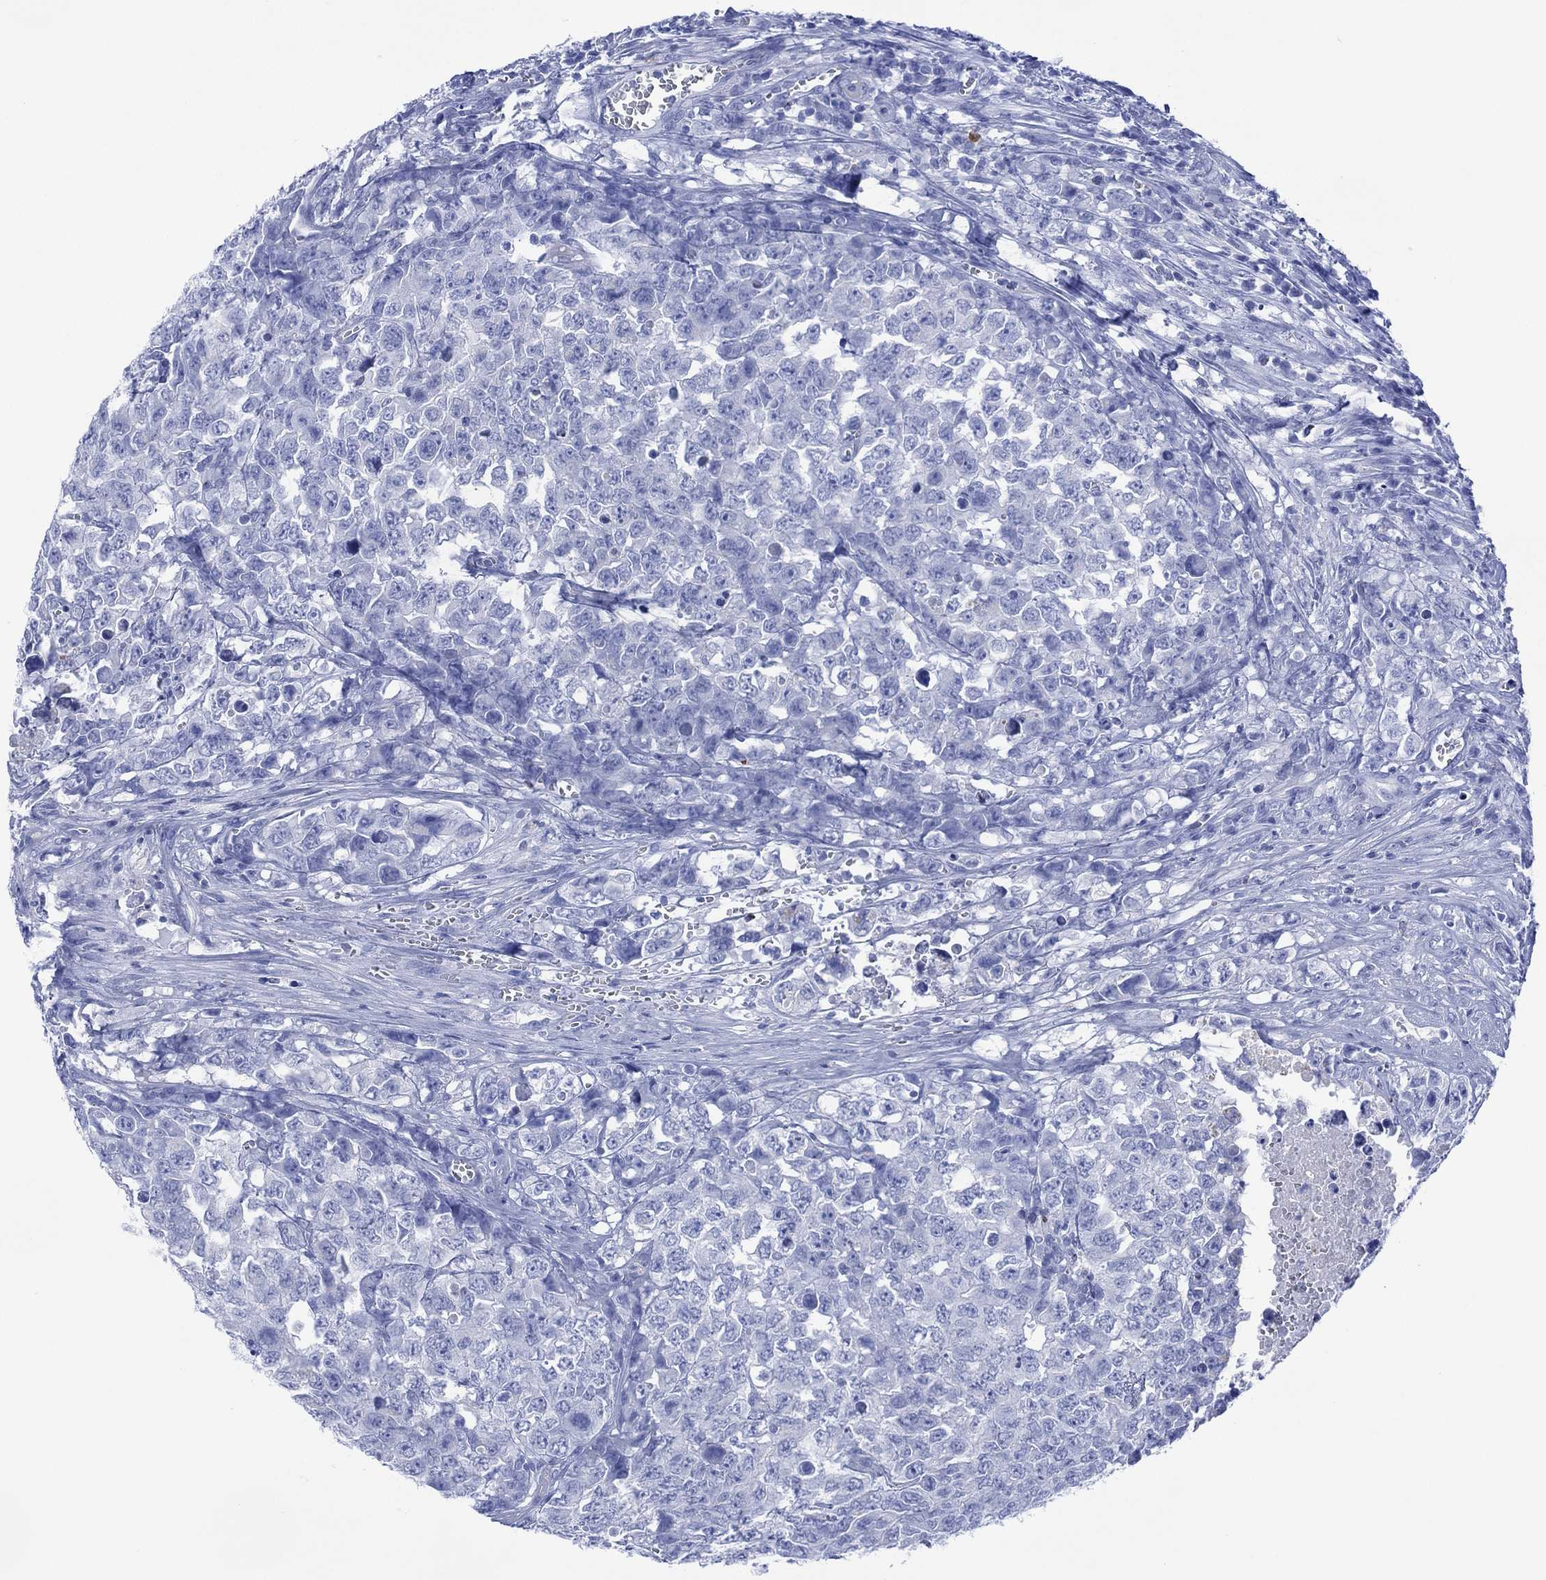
{"staining": {"intensity": "negative", "quantity": "none", "location": "none"}, "tissue": "testis cancer", "cell_type": "Tumor cells", "image_type": "cancer", "snomed": [{"axis": "morphology", "description": "Carcinoma, Embryonal, NOS"}, {"axis": "topography", "description": "Testis"}], "caption": "Protein analysis of testis embryonal carcinoma displays no significant expression in tumor cells. The staining was performed using DAB to visualize the protein expression in brown, while the nuclei were stained in blue with hematoxylin (Magnification: 20x).", "gene": "DPP4", "patient": {"sex": "male", "age": 23}}